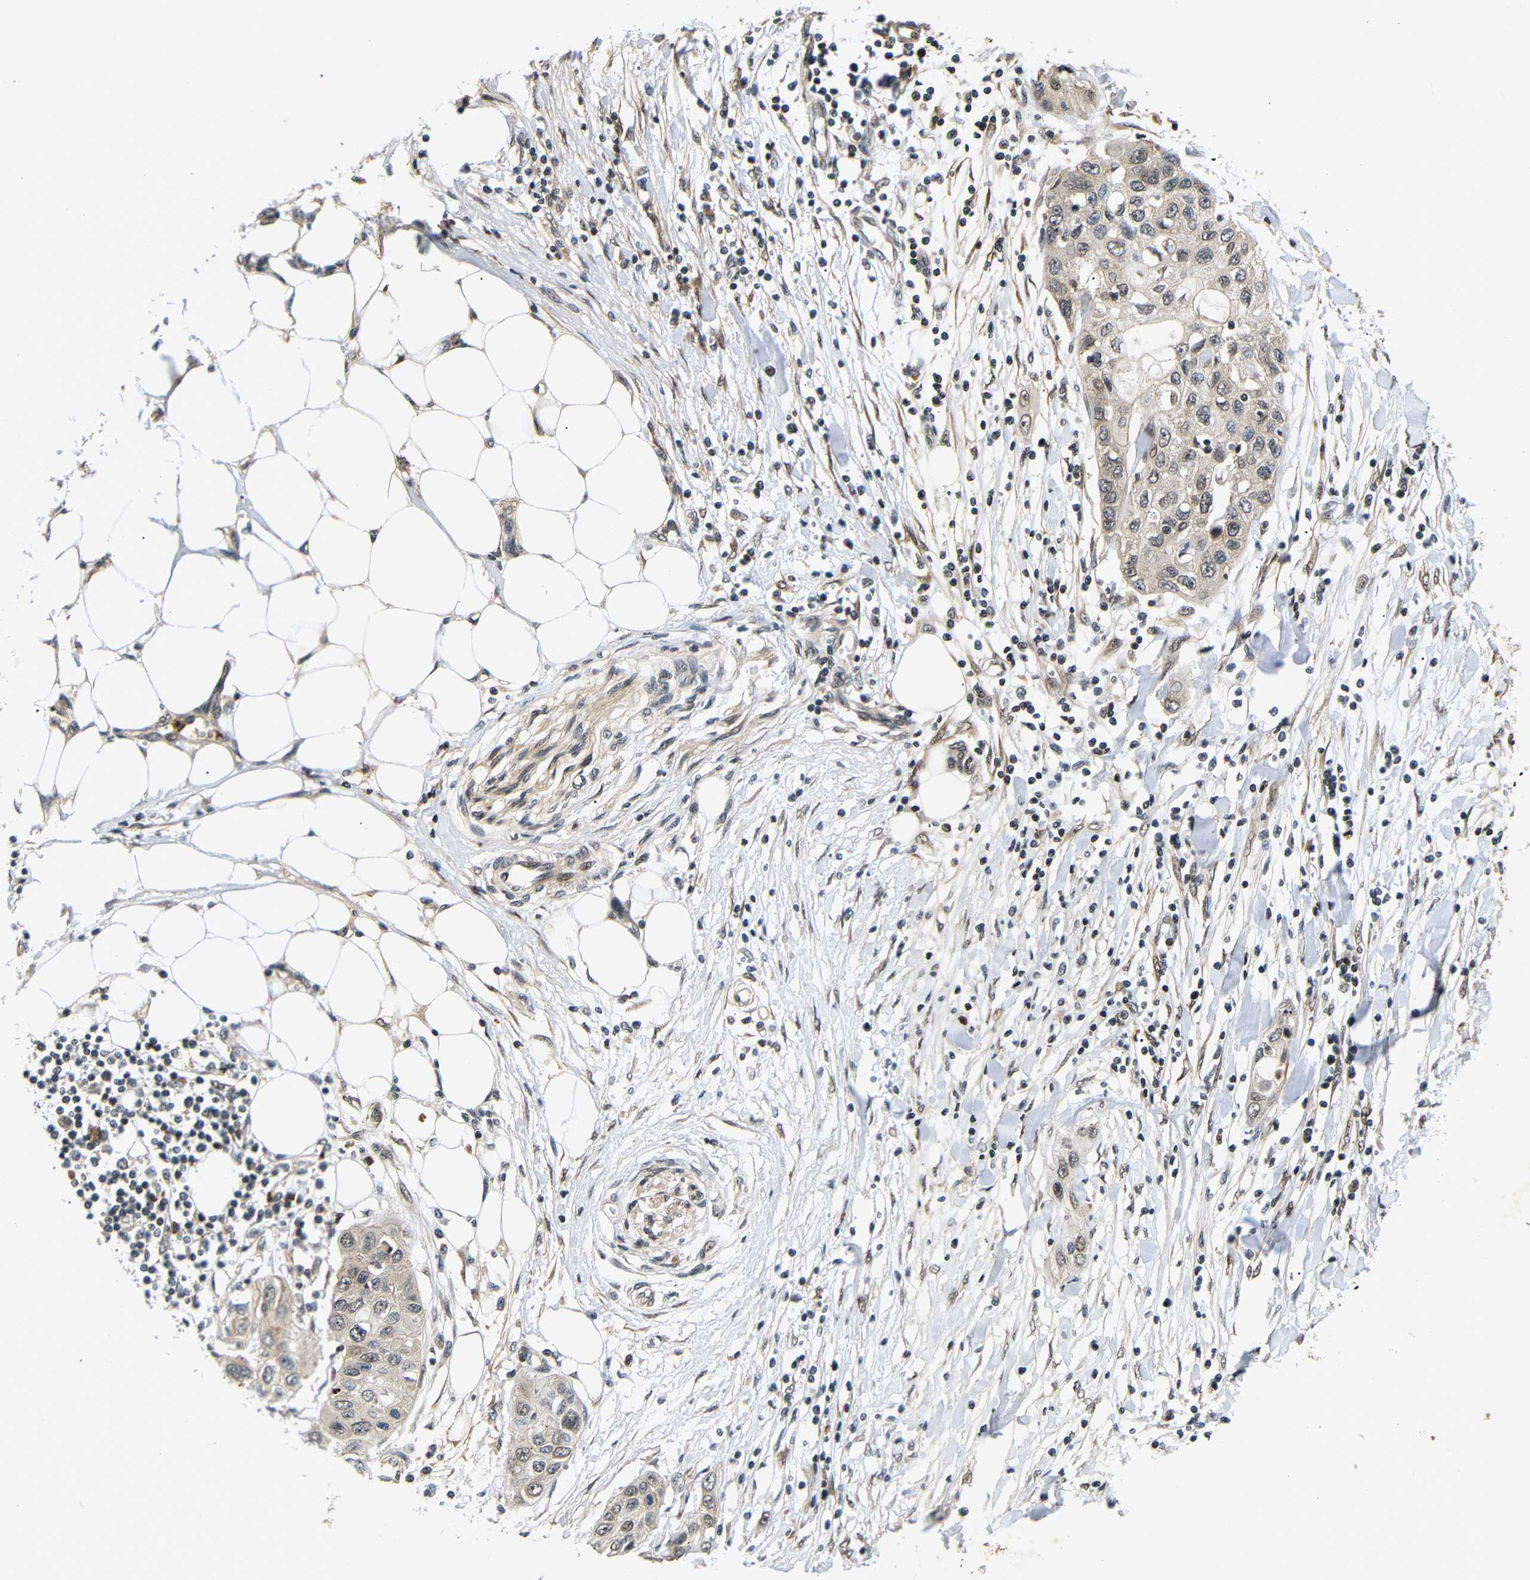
{"staining": {"intensity": "weak", "quantity": "25%-75%", "location": "cytoplasmic/membranous"}, "tissue": "pancreatic cancer", "cell_type": "Tumor cells", "image_type": "cancer", "snomed": [{"axis": "morphology", "description": "Adenocarcinoma, NOS"}, {"axis": "topography", "description": "Pancreas"}], "caption": "About 25%-75% of tumor cells in human pancreatic adenocarcinoma show weak cytoplasmic/membranous protein expression as visualized by brown immunohistochemical staining.", "gene": "KIF23", "patient": {"sex": "female", "age": 70}}